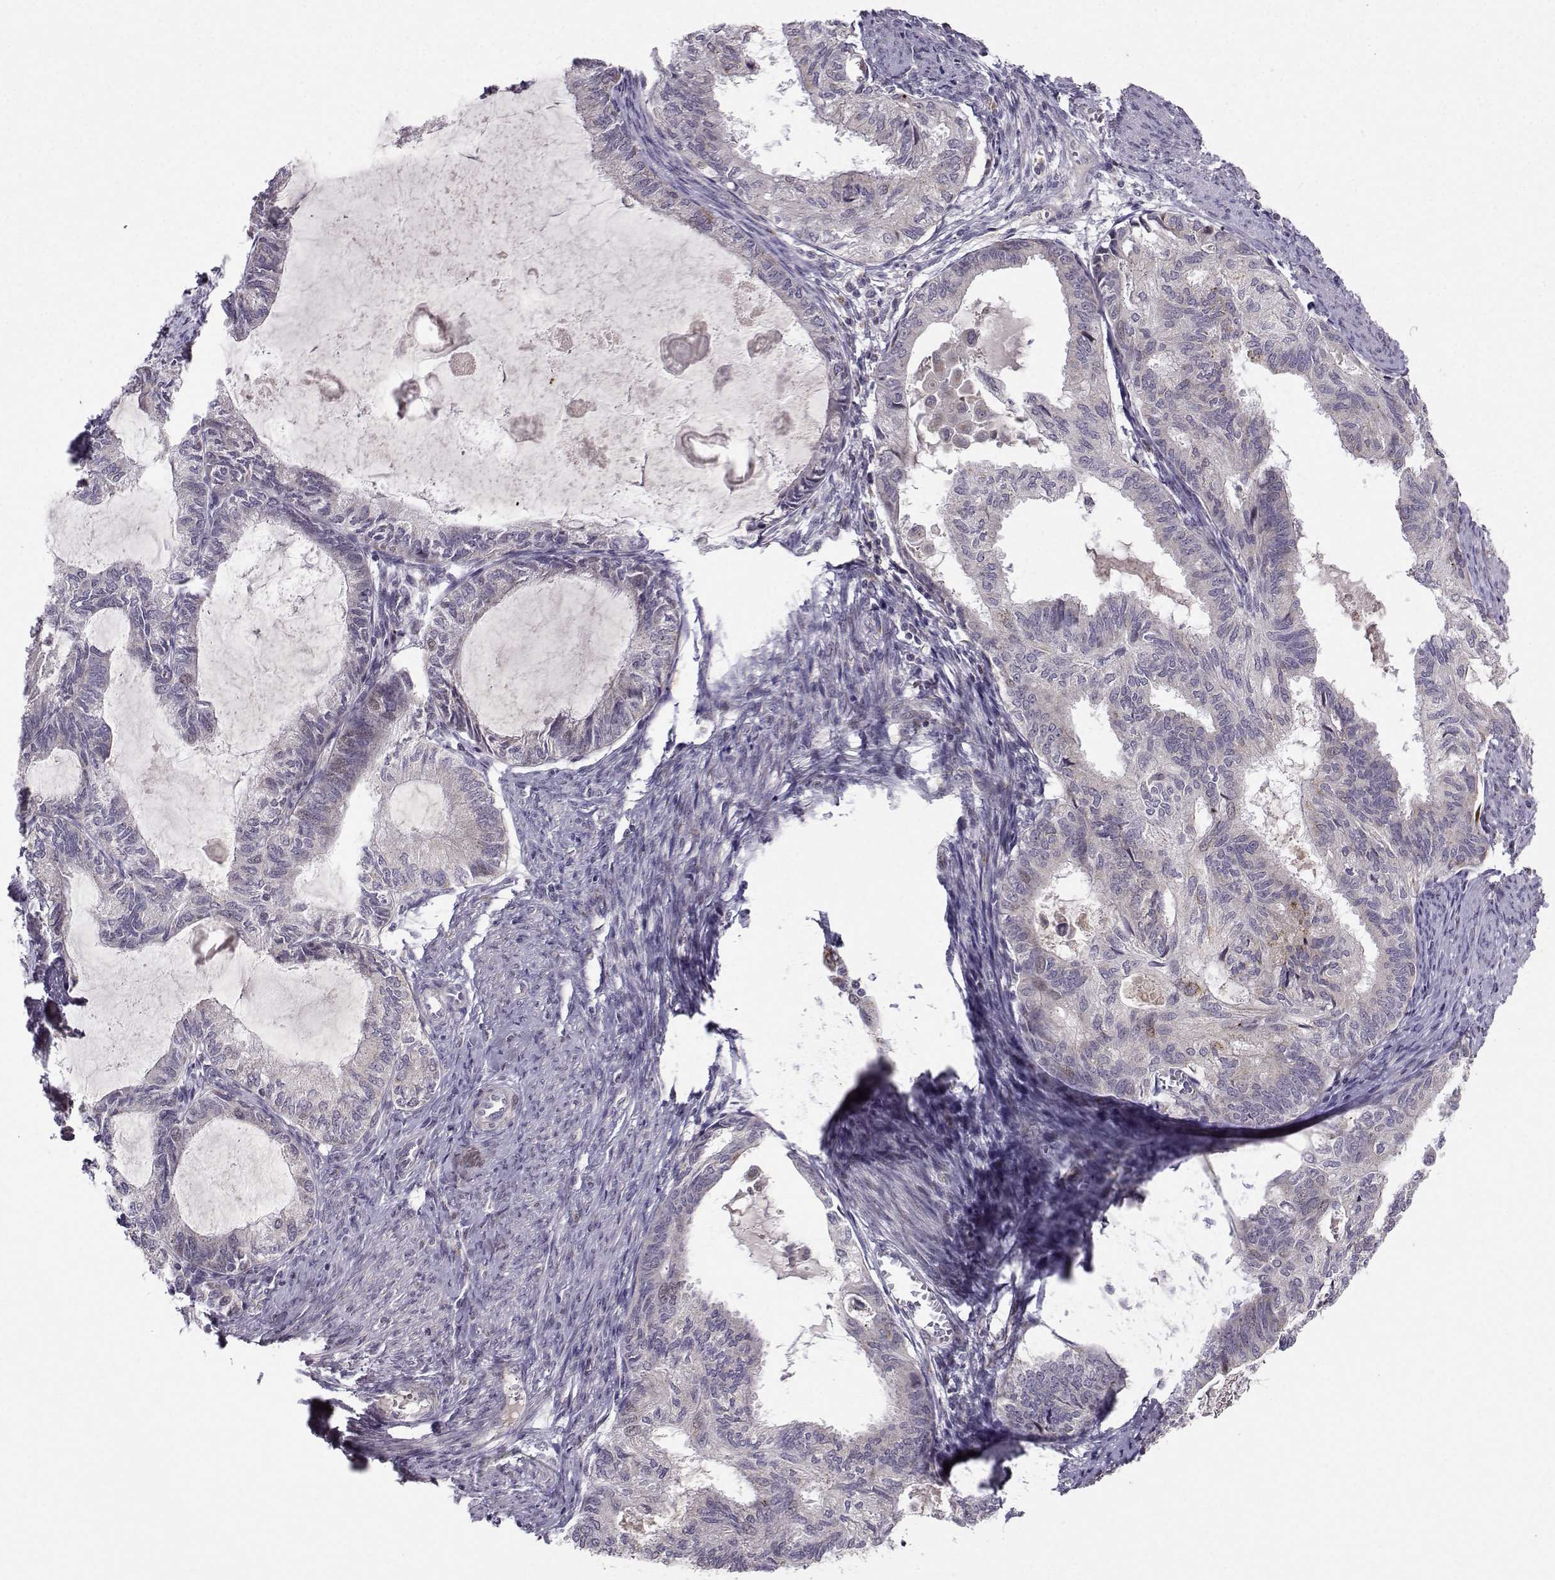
{"staining": {"intensity": "negative", "quantity": "none", "location": "none"}, "tissue": "endometrial cancer", "cell_type": "Tumor cells", "image_type": "cancer", "snomed": [{"axis": "morphology", "description": "Adenocarcinoma, NOS"}, {"axis": "topography", "description": "Endometrium"}], "caption": "Tumor cells show no significant protein positivity in endometrial adenocarcinoma.", "gene": "NECAB3", "patient": {"sex": "female", "age": 86}}